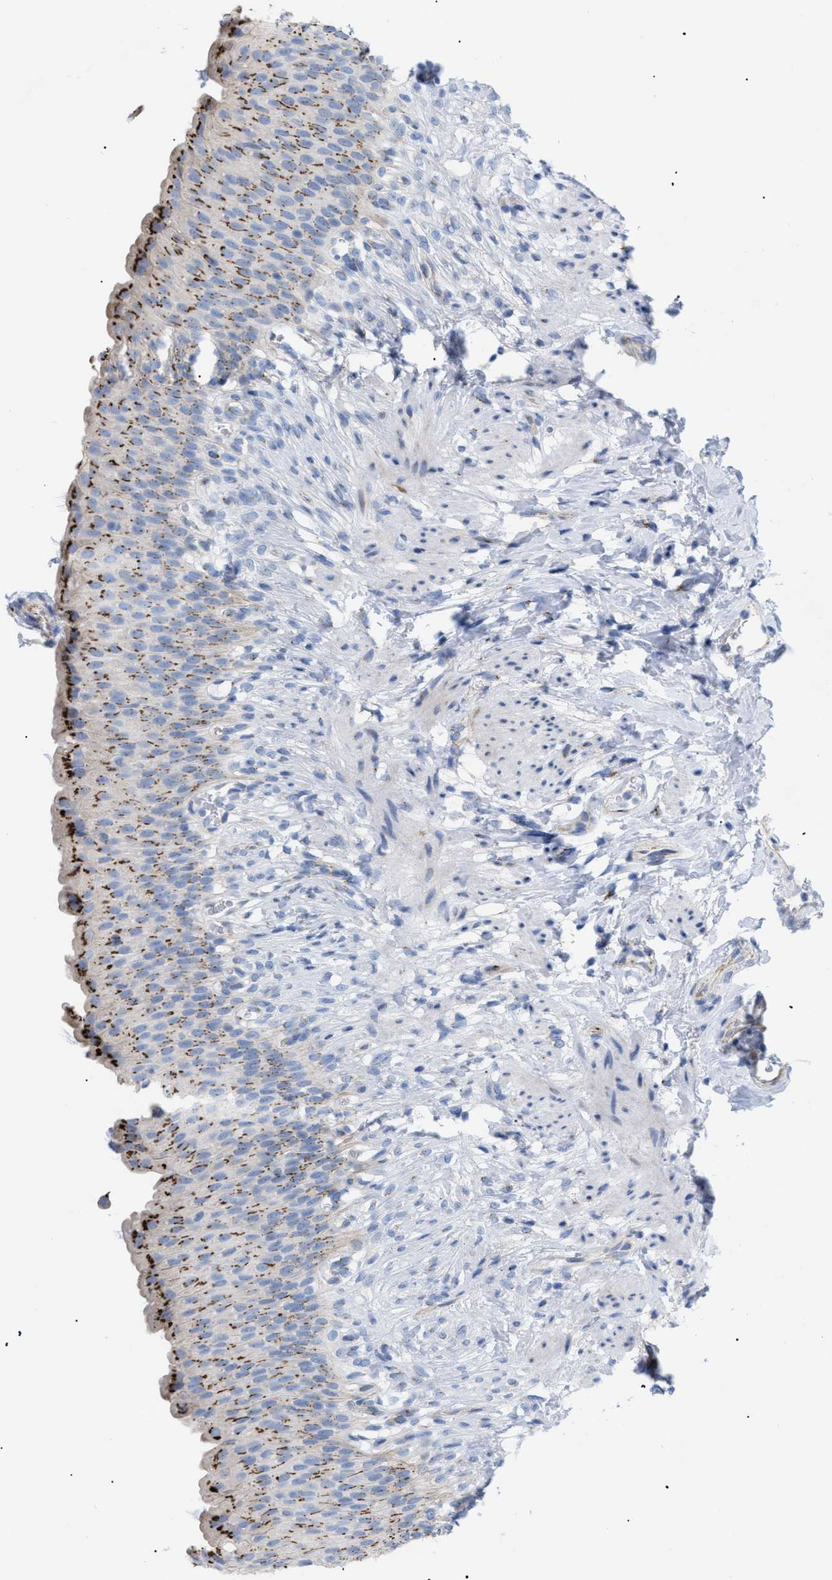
{"staining": {"intensity": "moderate", "quantity": "25%-75%", "location": "cytoplasmic/membranous"}, "tissue": "urinary bladder", "cell_type": "Urothelial cells", "image_type": "normal", "snomed": [{"axis": "morphology", "description": "Normal tissue, NOS"}, {"axis": "topography", "description": "Urinary bladder"}], "caption": "Urinary bladder stained for a protein displays moderate cytoplasmic/membranous positivity in urothelial cells. Using DAB (brown) and hematoxylin (blue) stains, captured at high magnification using brightfield microscopy.", "gene": "TMEM17", "patient": {"sex": "female", "age": 79}}